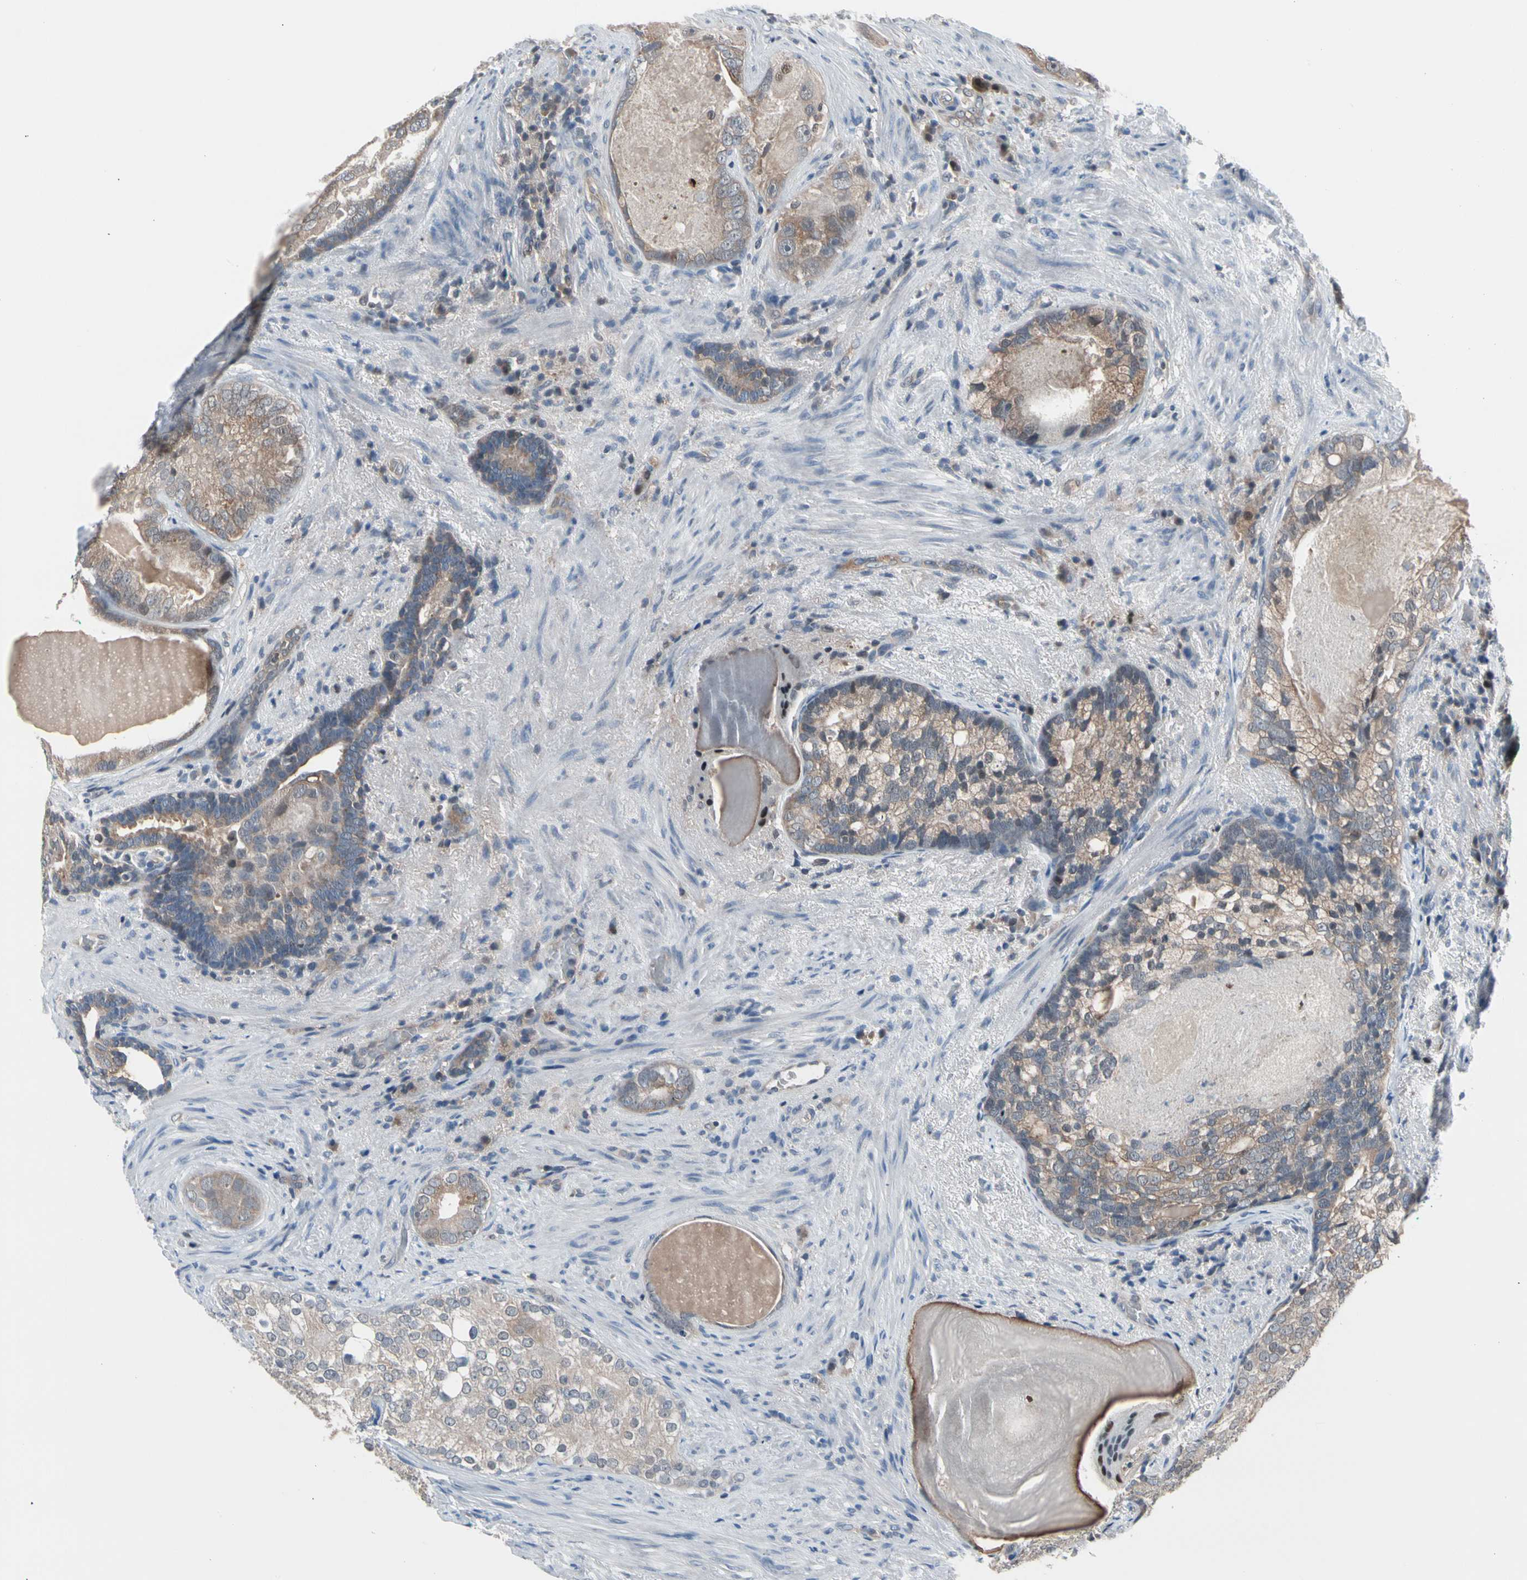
{"staining": {"intensity": "weak", "quantity": ">75%", "location": "cytoplasmic/membranous"}, "tissue": "prostate cancer", "cell_type": "Tumor cells", "image_type": "cancer", "snomed": [{"axis": "morphology", "description": "Adenocarcinoma, High grade"}, {"axis": "topography", "description": "Prostate"}], "caption": "DAB (3,3'-diaminobenzidine) immunohistochemical staining of human prostate cancer shows weak cytoplasmic/membranous protein positivity in approximately >75% of tumor cells. The staining was performed using DAB (3,3'-diaminobenzidine), with brown indicating positive protein expression. Nuclei are stained blue with hematoxylin.", "gene": "PSMA2", "patient": {"sex": "male", "age": 66}}